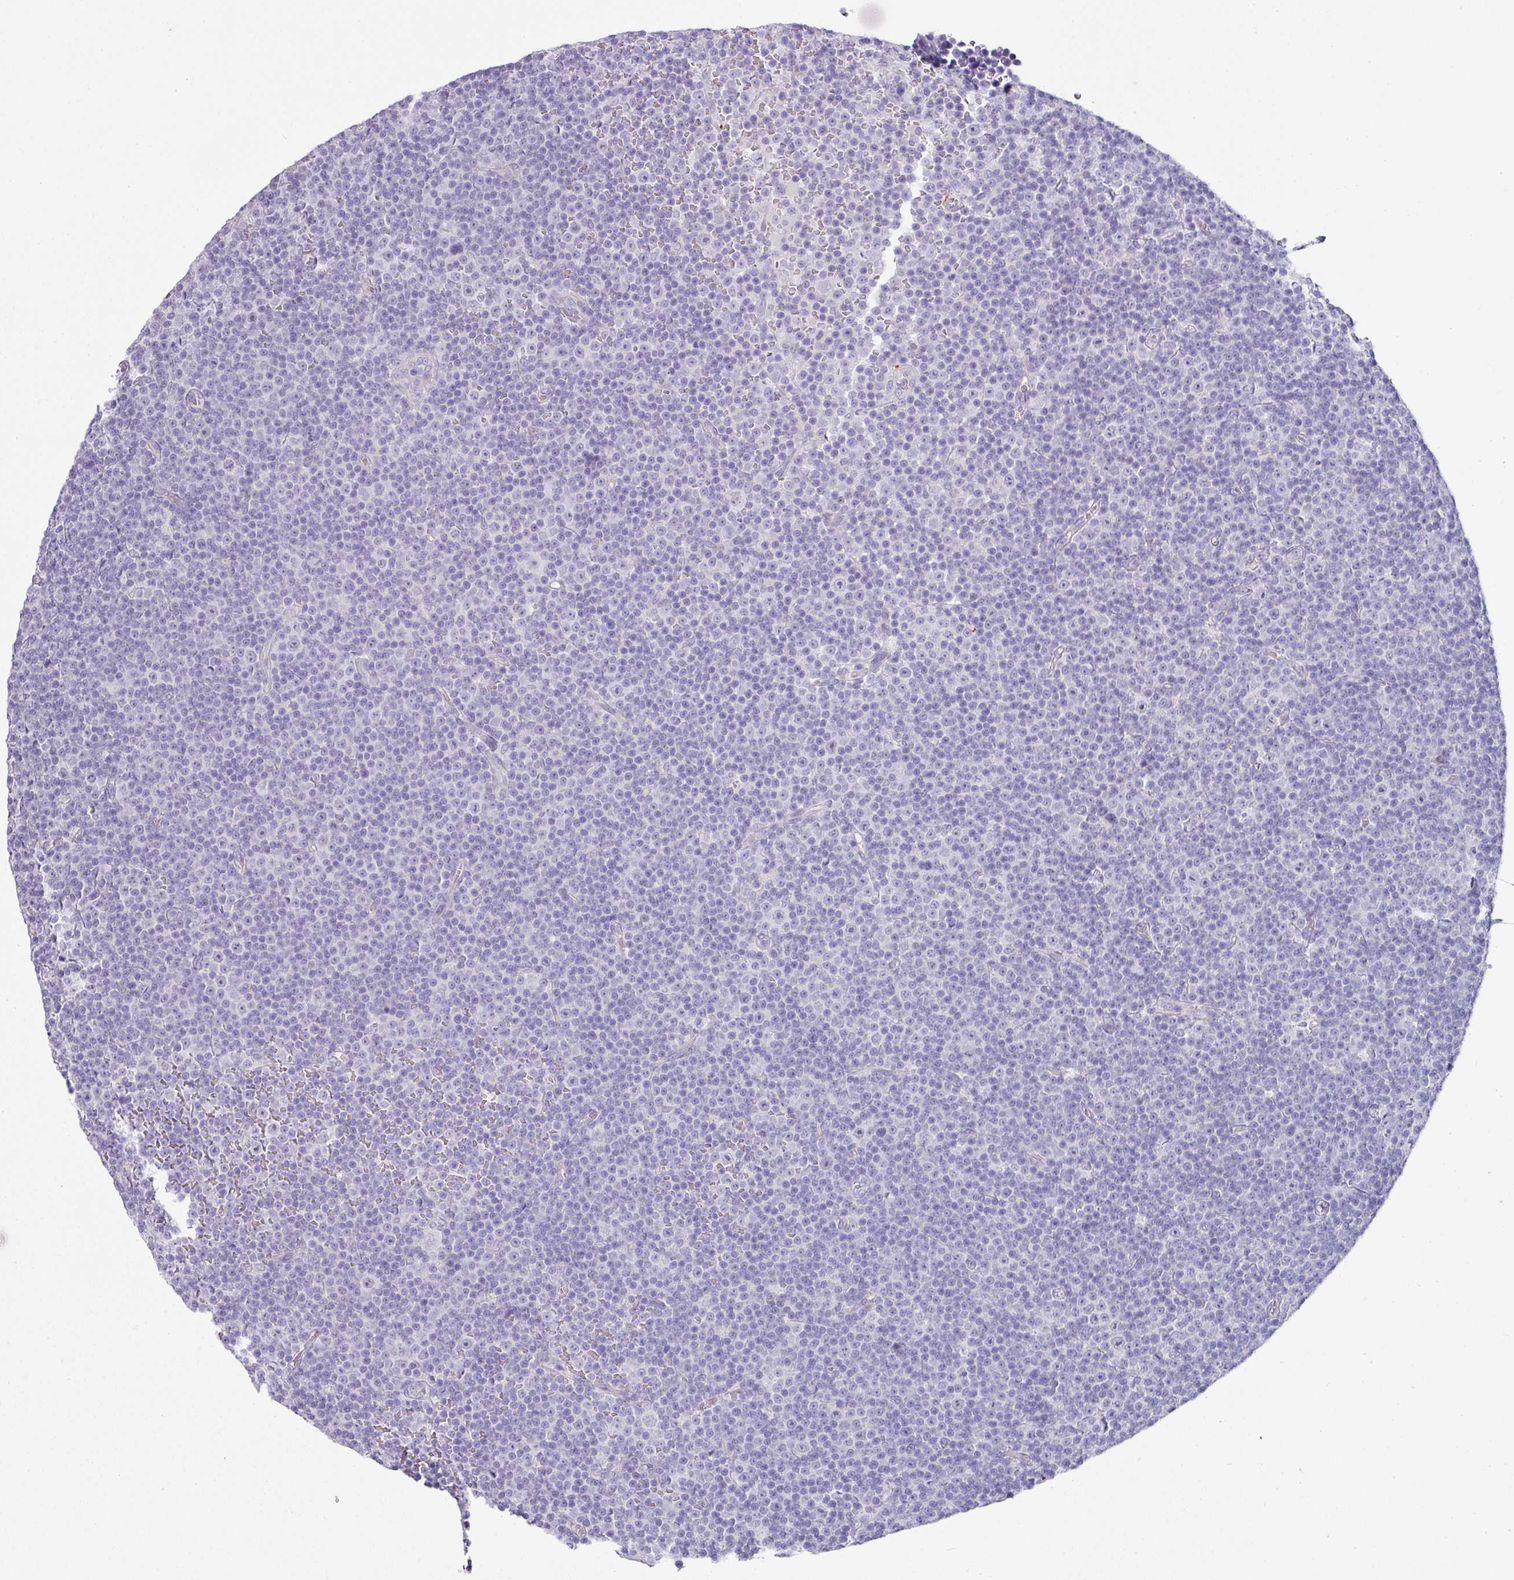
{"staining": {"intensity": "negative", "quantity": "none", "location": "none"}, "tissue": "lymphoma", "cell_type": "Tumor cells", "image_type": "cancer", "snomed": [{"axis": "morphology", "description": "Malignant lymphoma, non-Hodgkin's type, Low grade"}, {"axis": "topography", "description": "Lymph node"}], "caption": "Protein analysis of lymphoma reveals no significant expression in tumor cells.", "gene": "OR52N1", "patient": {"sex": "female", "age": 67}}